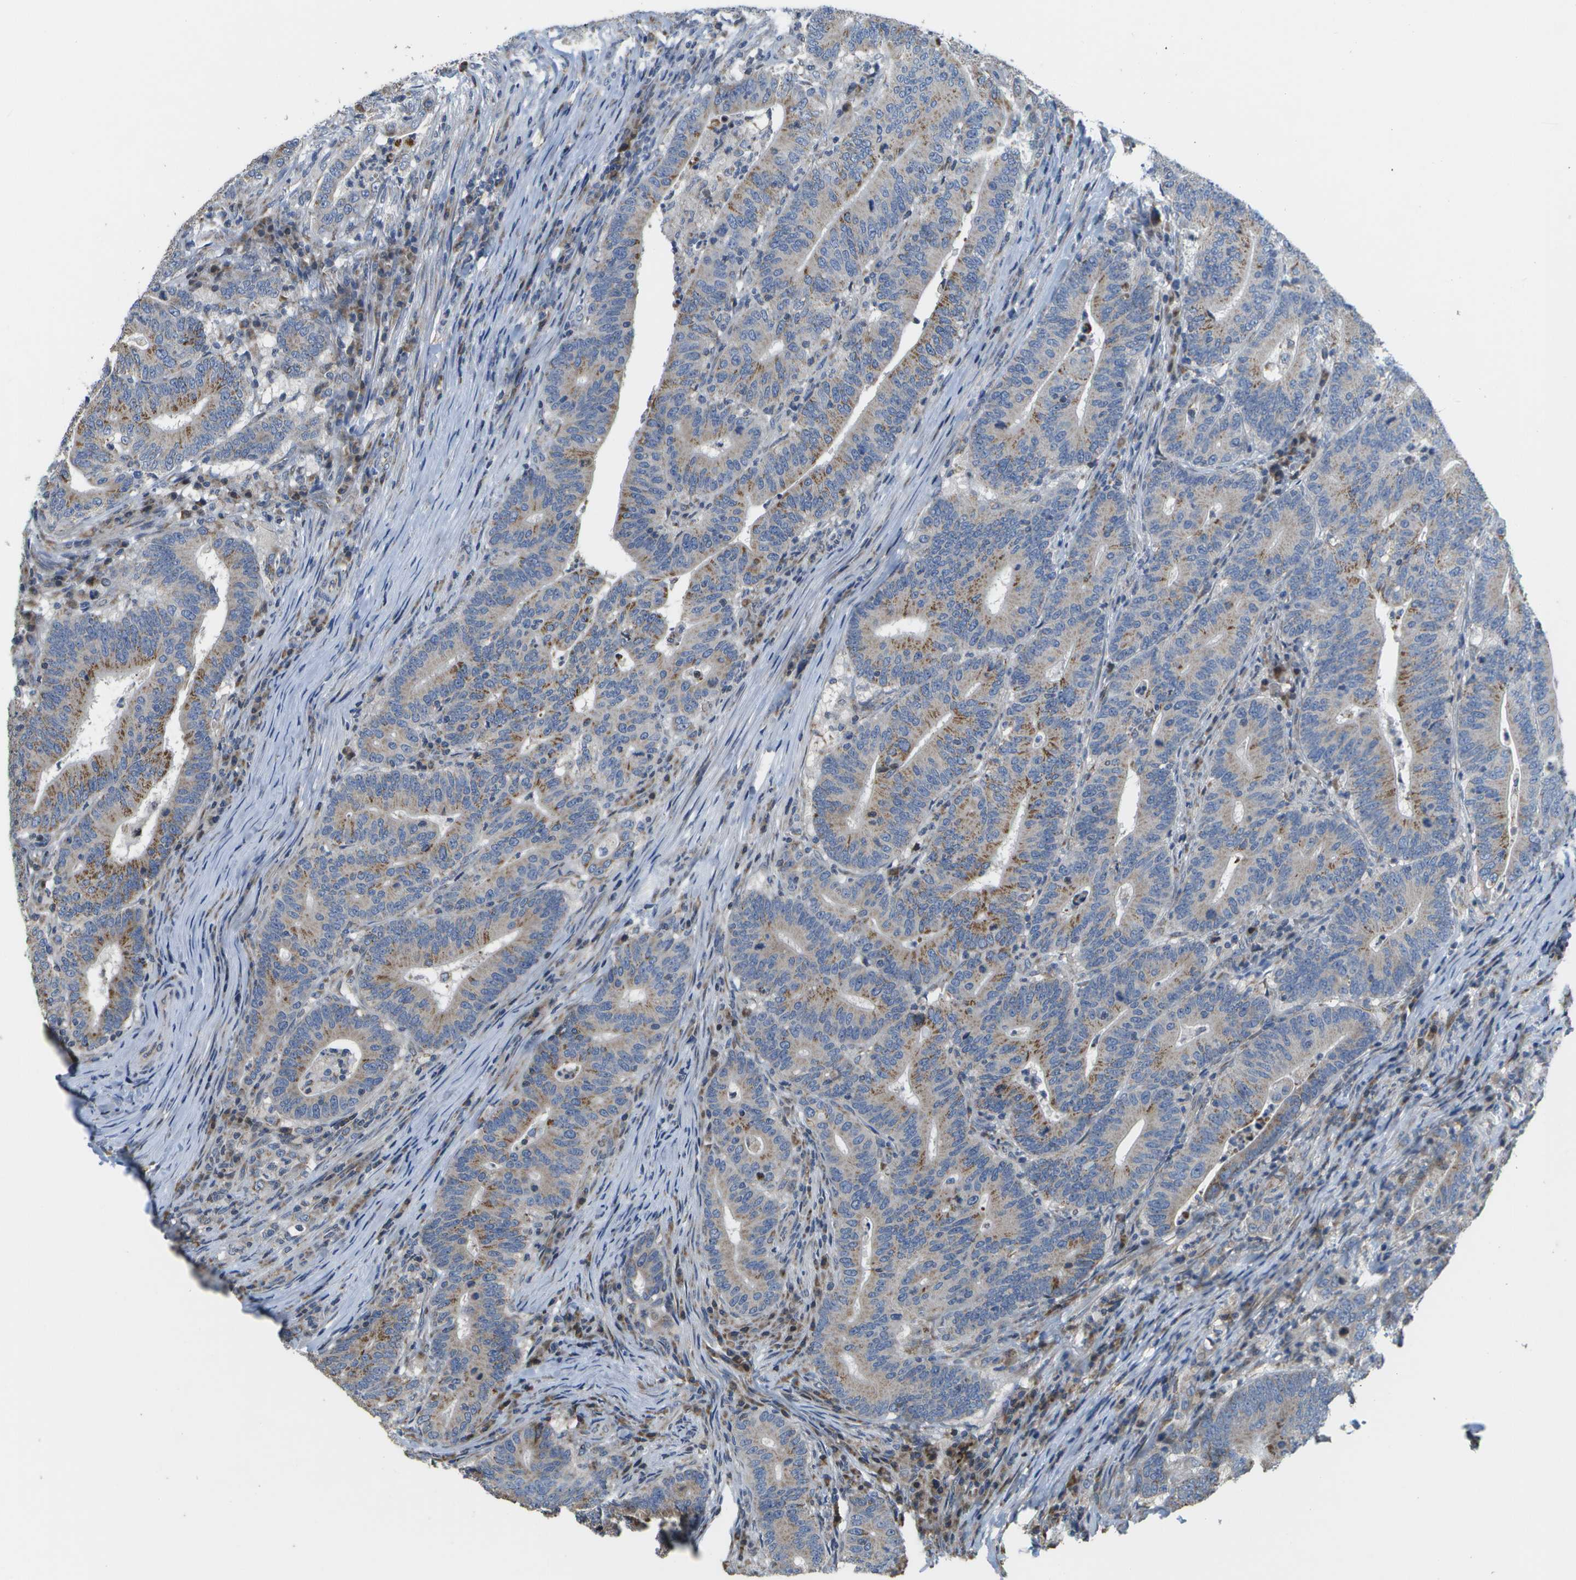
{"staining": {"intensity": "moderate", "quantity": "25%-75%", "location": "cytoplasmic/membranous"}, "tissue": "colorectal cancer", "cell_type": "Tumor cells", "image_type": "cancer", "snomed": [{"axis": "morphology", "description": "Adenocarcinoma, NOS"}, {"axis": "topography", "description": "Colon"}], "caption": "The photomicrograph reveals staining of colorectal cancer (adenocarcinoma), revealing moderate cytoplasmic/membranous protein positivity (brown color) within tumor cells.", "gene": "HADHA", "patient": {"sex": "female", "age": 66}}